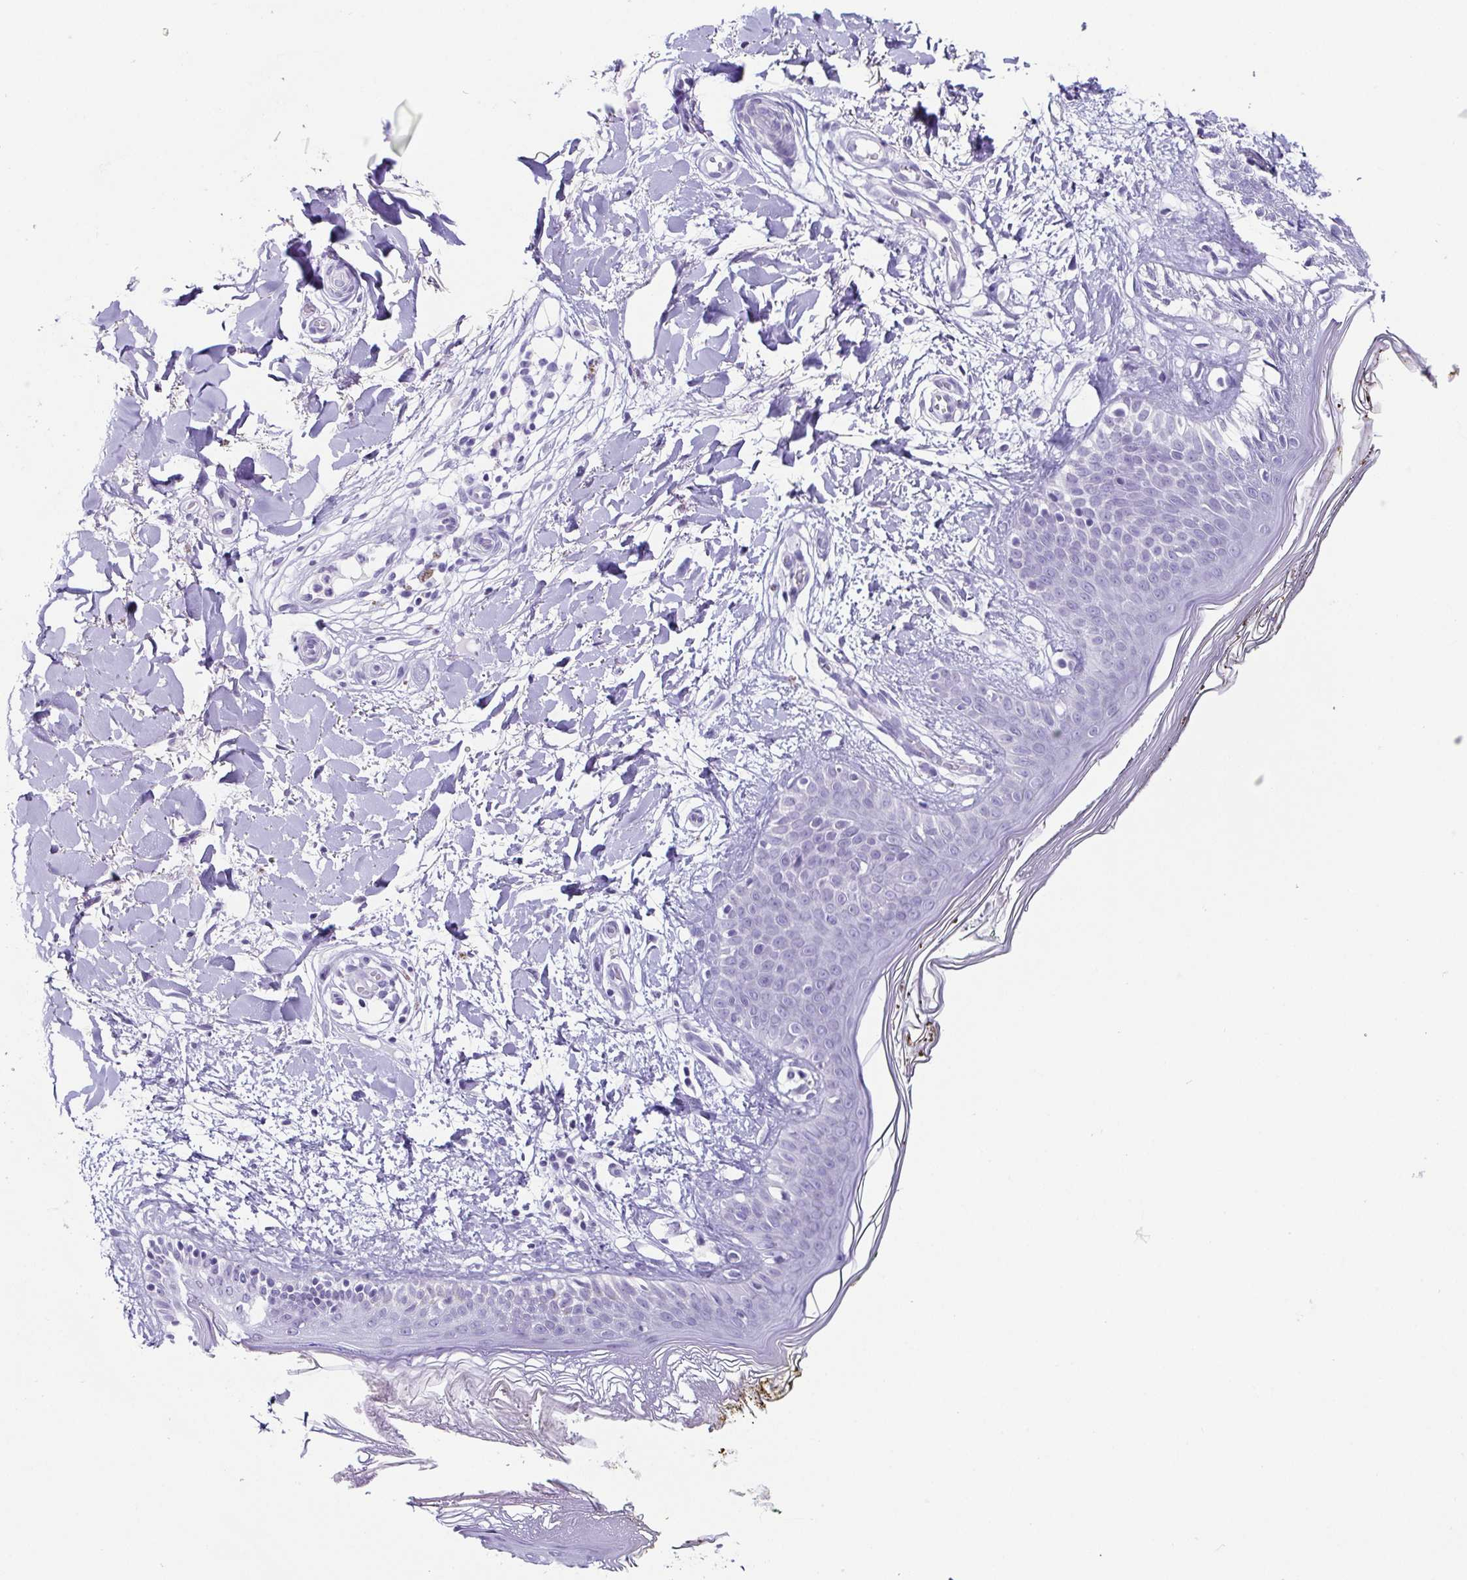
{"staining": {"intensity": "negative", "quantity": "none", "location": "none"}, "tissue": "skin", "cell_type": "Fibroblasts", "image_type": "normal", "snomed": [{"axis": "morphology", "description": "Normal tissue, NOS"}, {"axis": "topography", "description": "Skin"}], "caption": "Protein analysis of unremarkable skin exhibits no significant positivity in fibroblasts.", "gene": "ESX1", "patient": {"sex": "female", "age": 34}}